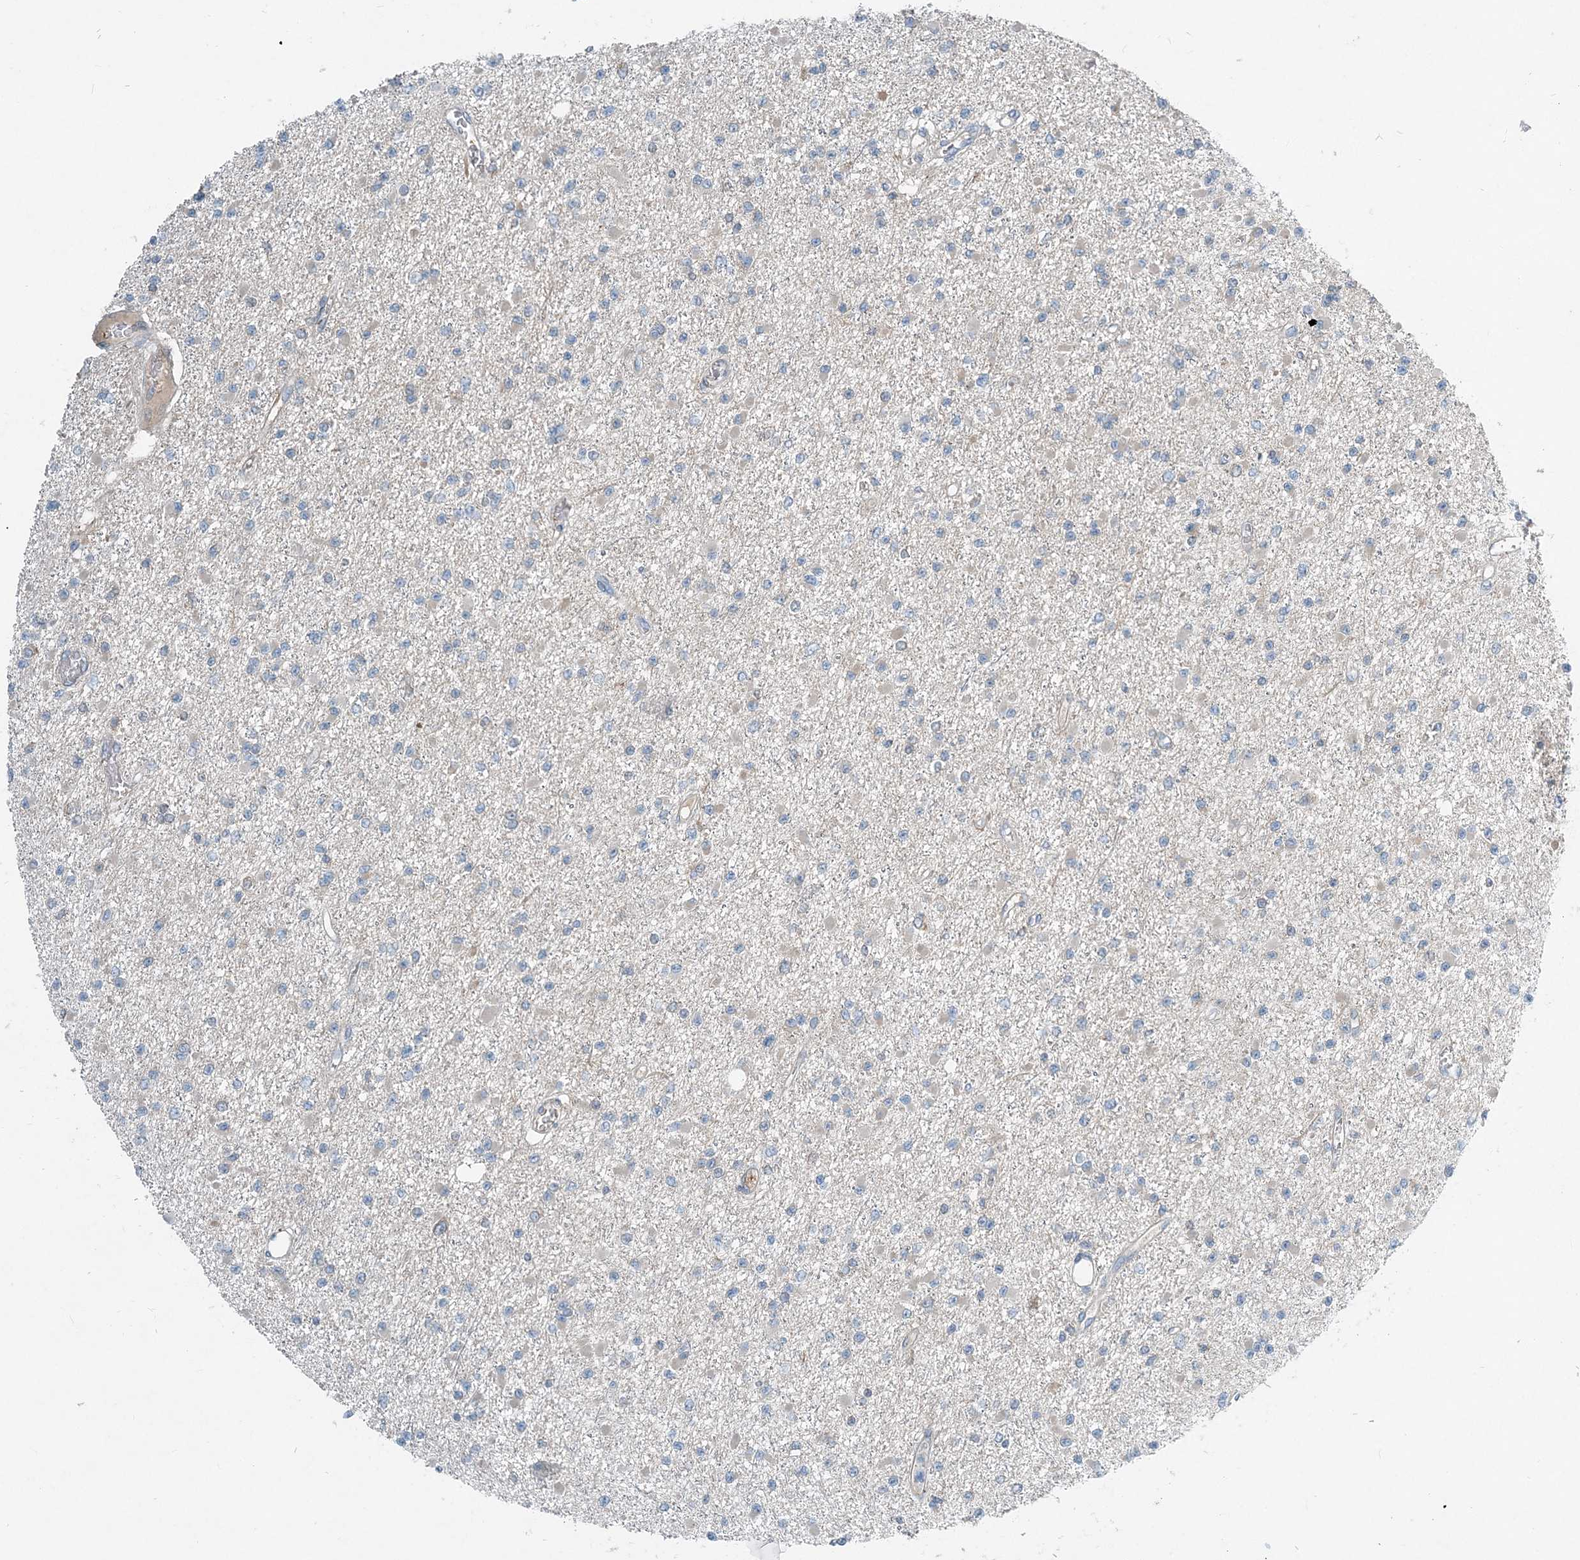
{"staining": {"intensity": "negative", "quantity": "none", "location": "none"}, "tissue": "glioma", "cell_type": "Tumor cells", "image_type": "cancer", "snomed": [{"axis": "morphology", "description": "Glioma, malignant, Low grade"}, {"axis": "topography", "description": "Brain"}], "caption": "This is a histopathology image of immunohistochemistry staining of malignant low-grade glioma, which shows no expression in tumor cells.", "gene": "ARMH1", "patient": {"sex": "female", "age": 22}}